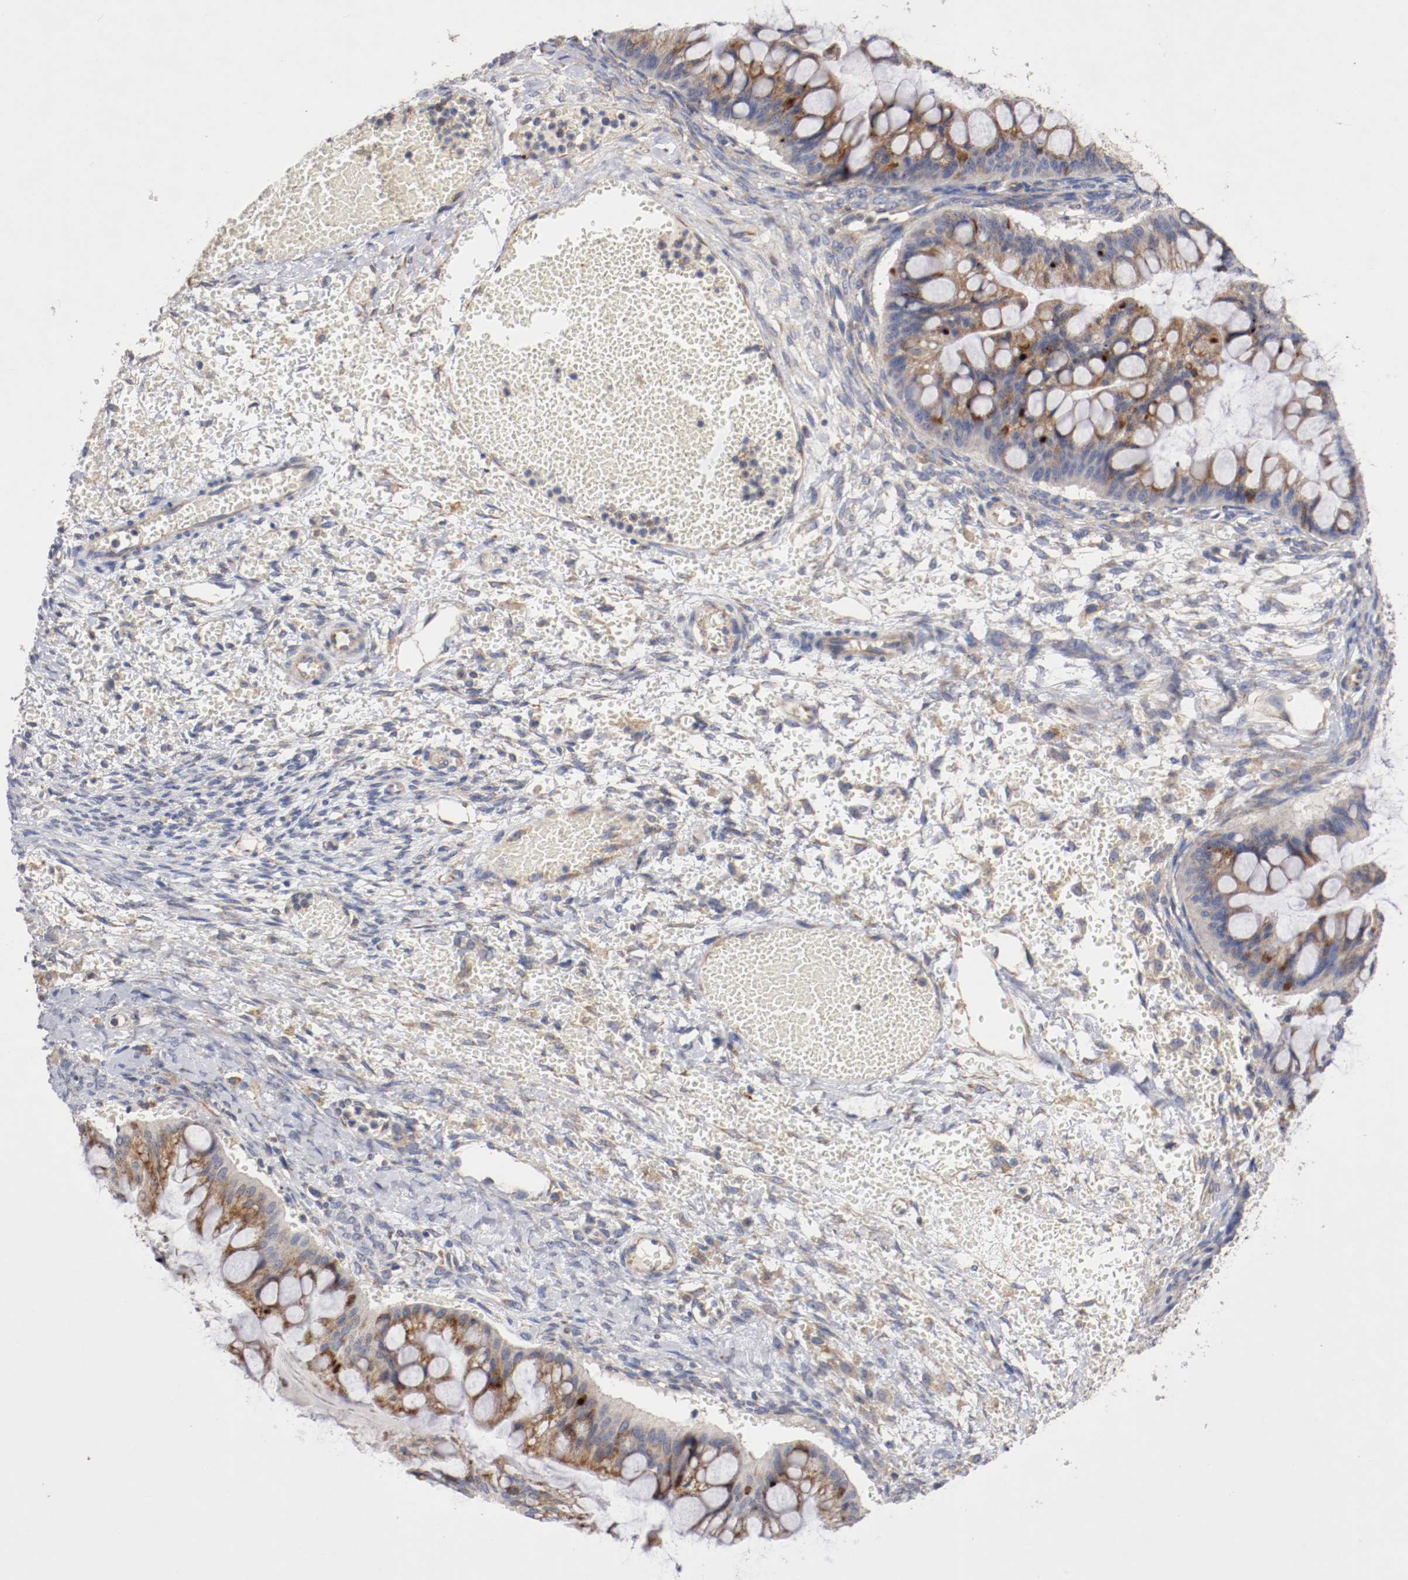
{"staining": {"intensity": "moderate", "quantity": ">75%", "location": "cytoplasmic/membranous"}, "tissue": "ovarian cancer", "cell_type": "Tumor cells", "image_type": "cancer", "snomed": [{"axis": "morphology", "description": "Cystadenocarcinoma, mucinous, NOS"}, {"axis": "topography", "description": "Ovary"}], "caption": "Ovarian cancer (mucinous cystadenocarcinoma) was stained to show a protein in brown. There is medium levels of moderate cytoplasmic/membranous expression in approximately >75% of tumor cells. Nuclei are stained in blue.", "gene": "TRAF2", "patient": {"sex": "female", "age": 73}}